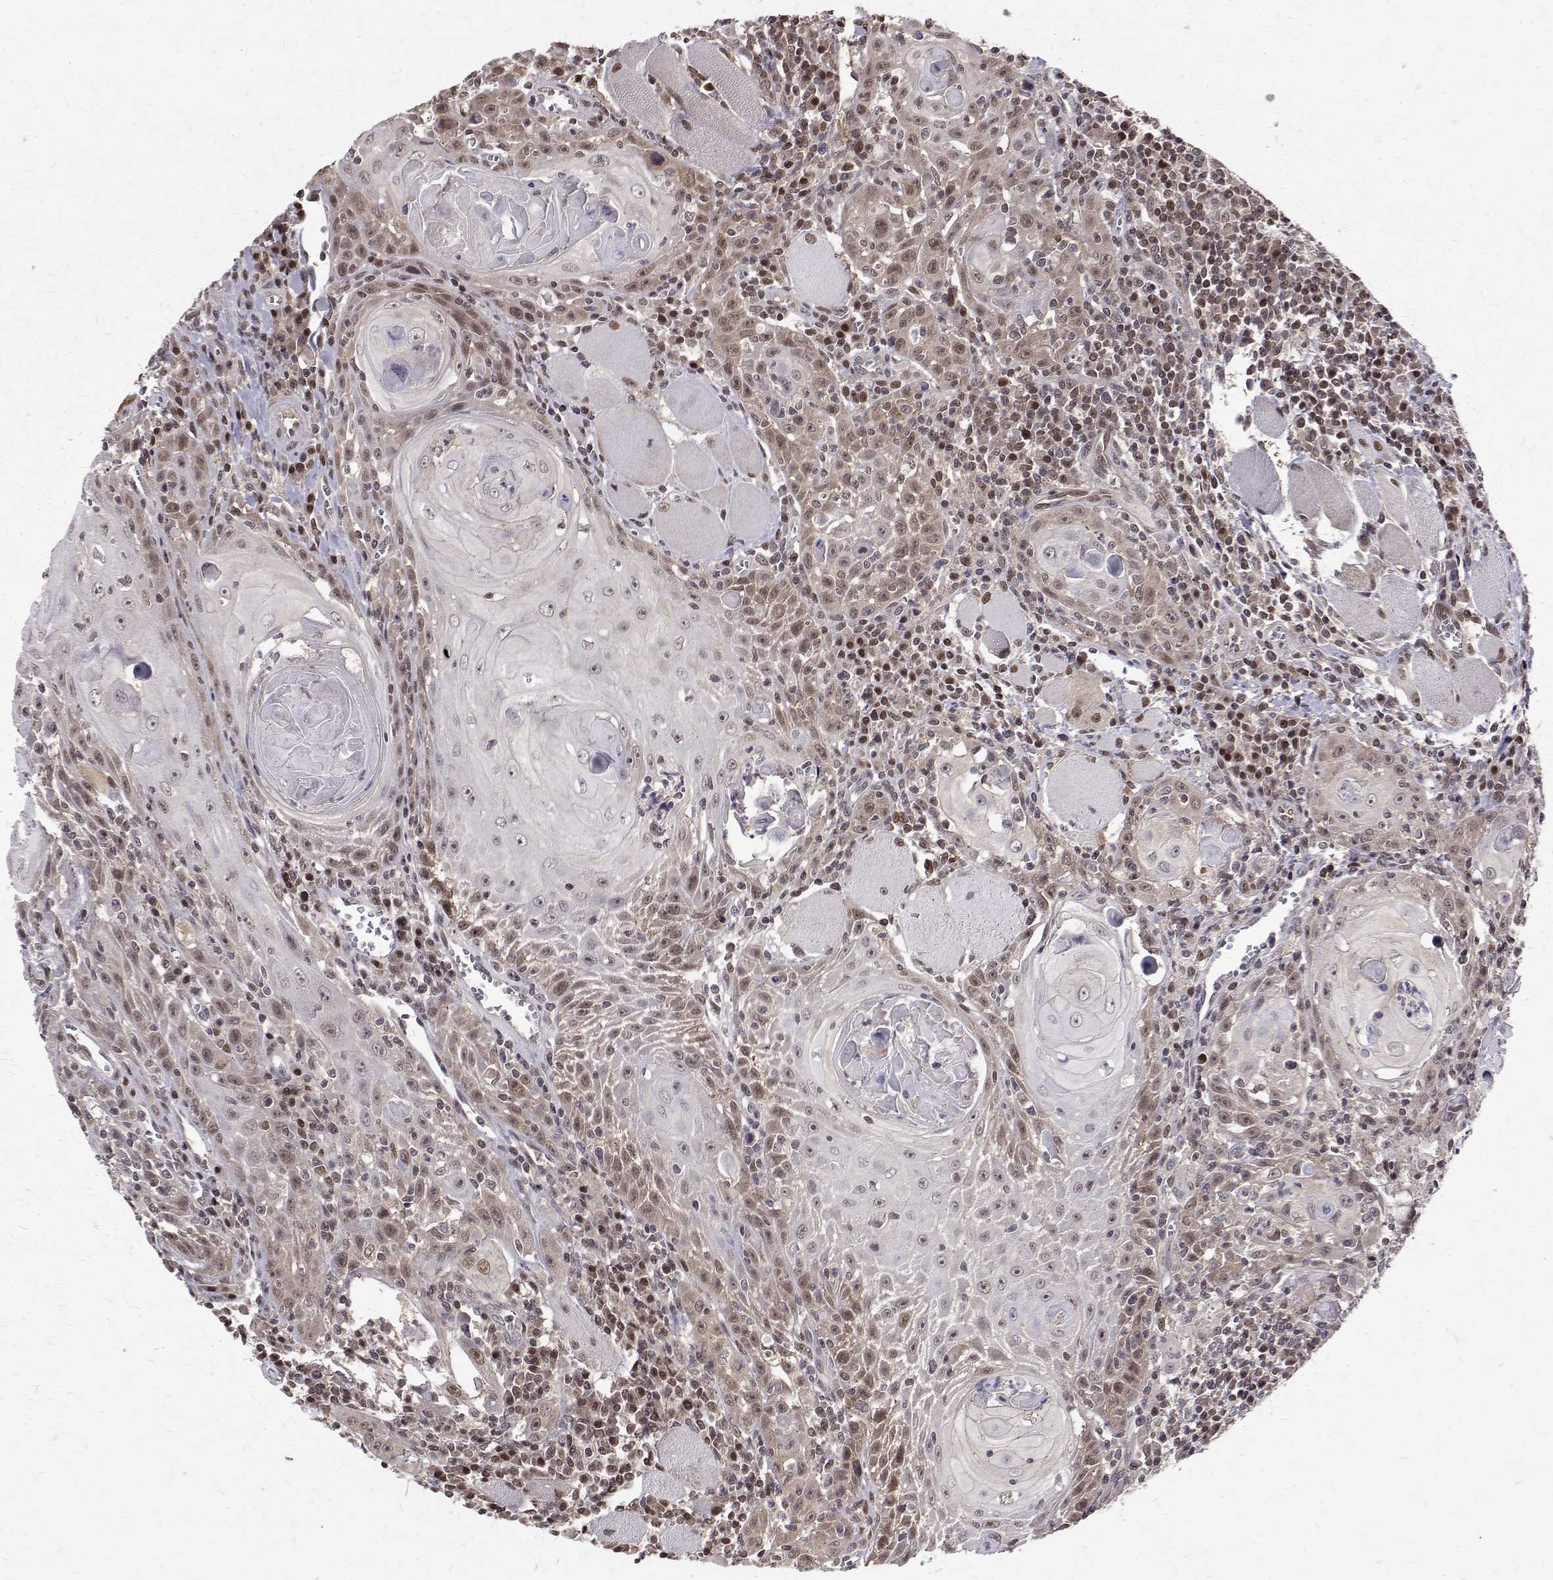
{"staining": {"intensity": "moderate", "quantity": "25%-75%", "location": "cytoplasmic/membranous,nuclear"}, "tissue": "head and neck cancer", "cell_type": "Tumor cells", "image_type": "cancer", "snomed": [{"axis": "morphology", "description": "Squamous cell carcinoma, NOS"}, {"axis": "topography", "description": "Head-Neck"}], "caption": "Immunohistochemistry (IHC) histopathology image of neoplastic tissue: squamous cell carcinoma (head and neck) stained using IHC demonstrates medium levels of moderate protein expression localized specifically in the cytoplasmic/membranous and nuclear of tumor cells, appearing as a cytoplasmic/membranous and nuclear brown color.", "gene": "NIF3L1", "patient": {"sex": "male", "age": 52}}